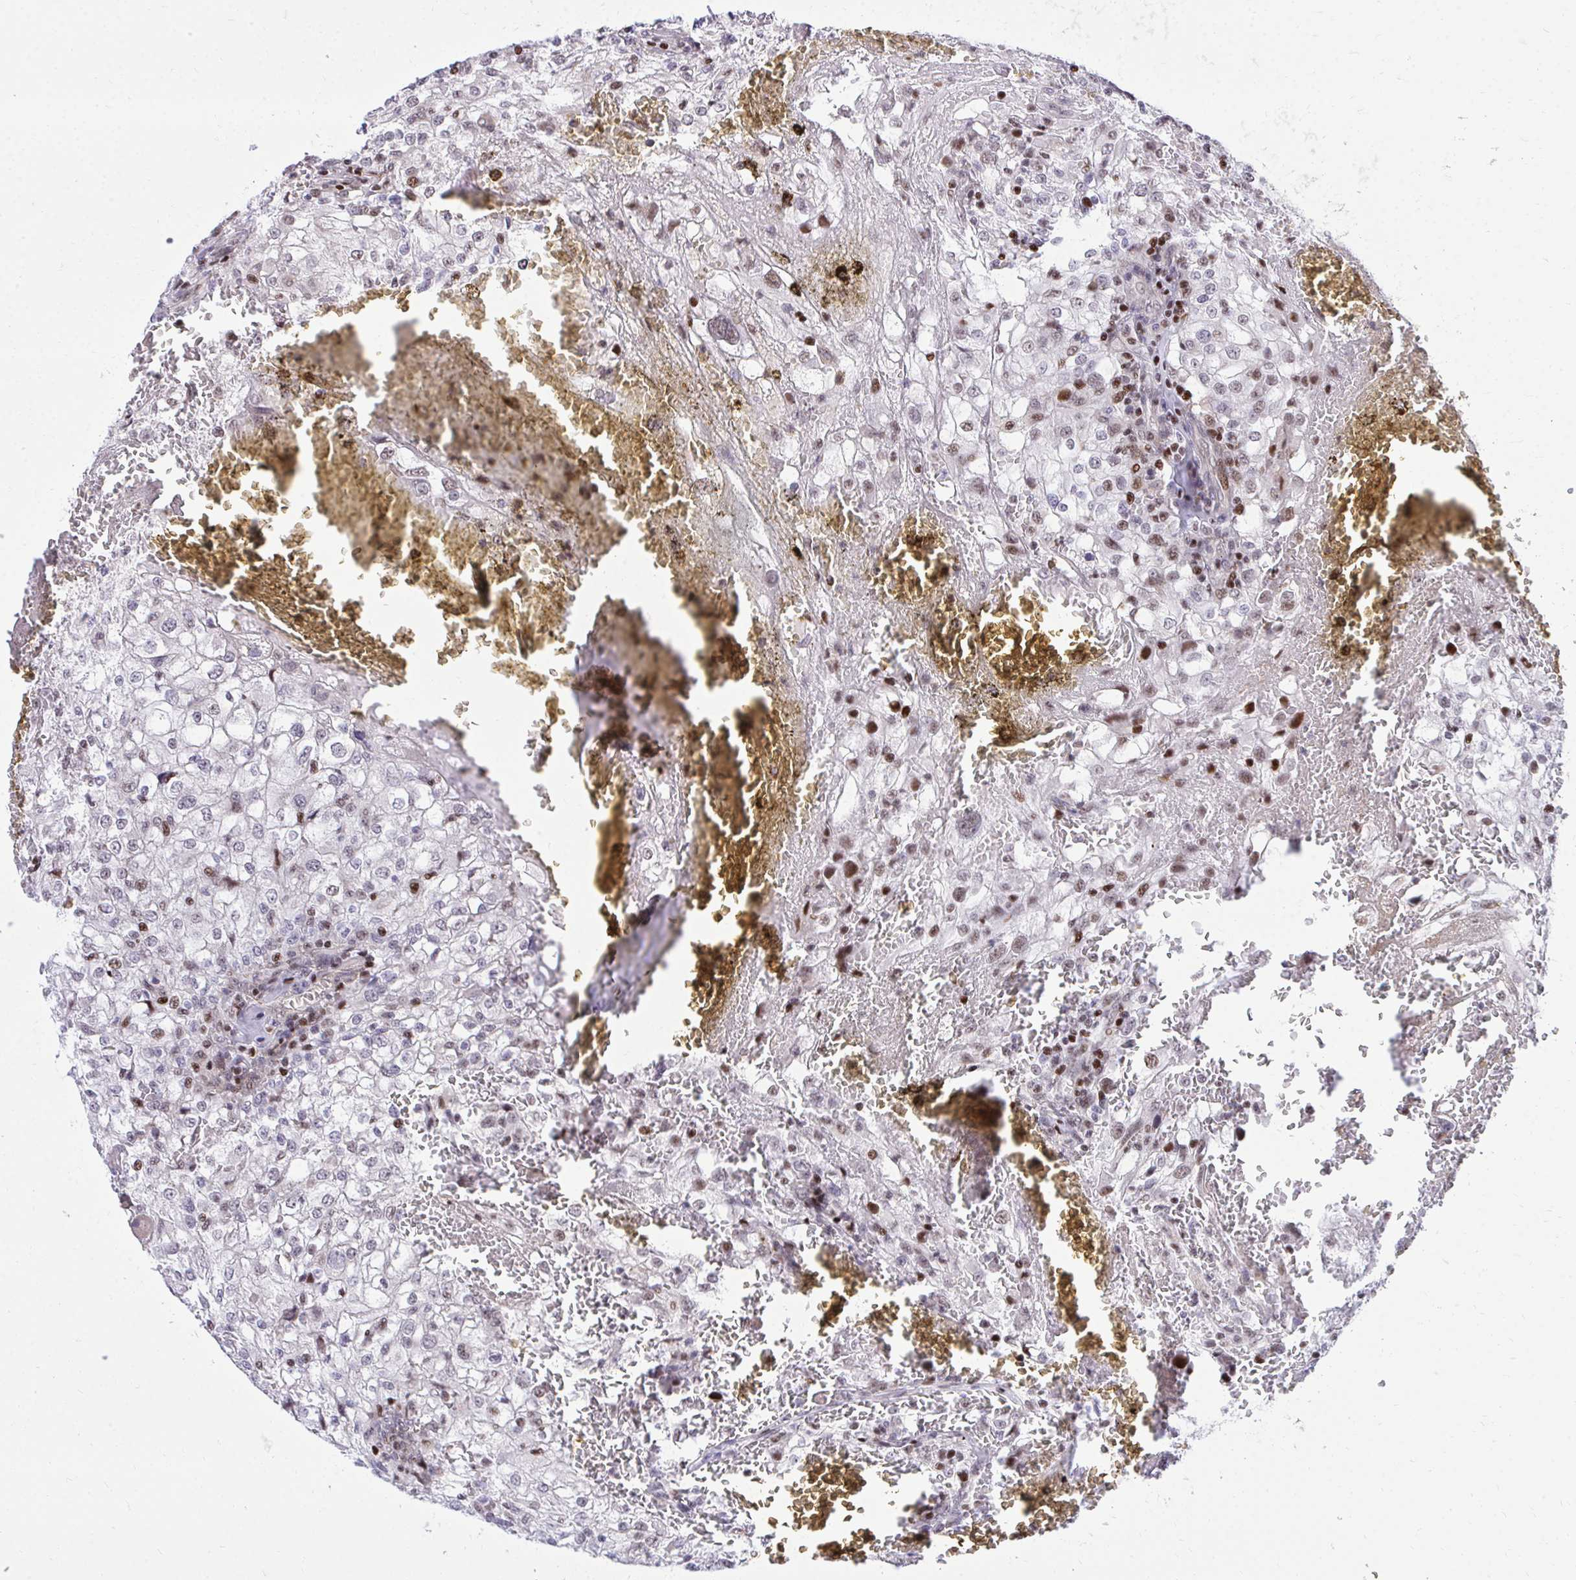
{"staining": {"intensity": "moderate", "quantity": "25%-75%", "location": "nuclear"}, "tissue": "renal cancer", "cell_type": "Tumor cells", "image_type": "cancer", "snomed": [{"axis": "morphology", "description": "Adenocarcinoma, NOS"}, {"axis": "topography", "description": "Kidney"}], "caption": "Tumor cells exhibit medium levels of moderate nuclear staining in approximately 25%-75% of cells in human renal adenocarcinoma.", "gene": "C14orf39", "patient": {"sex": "female", "age": 74}}